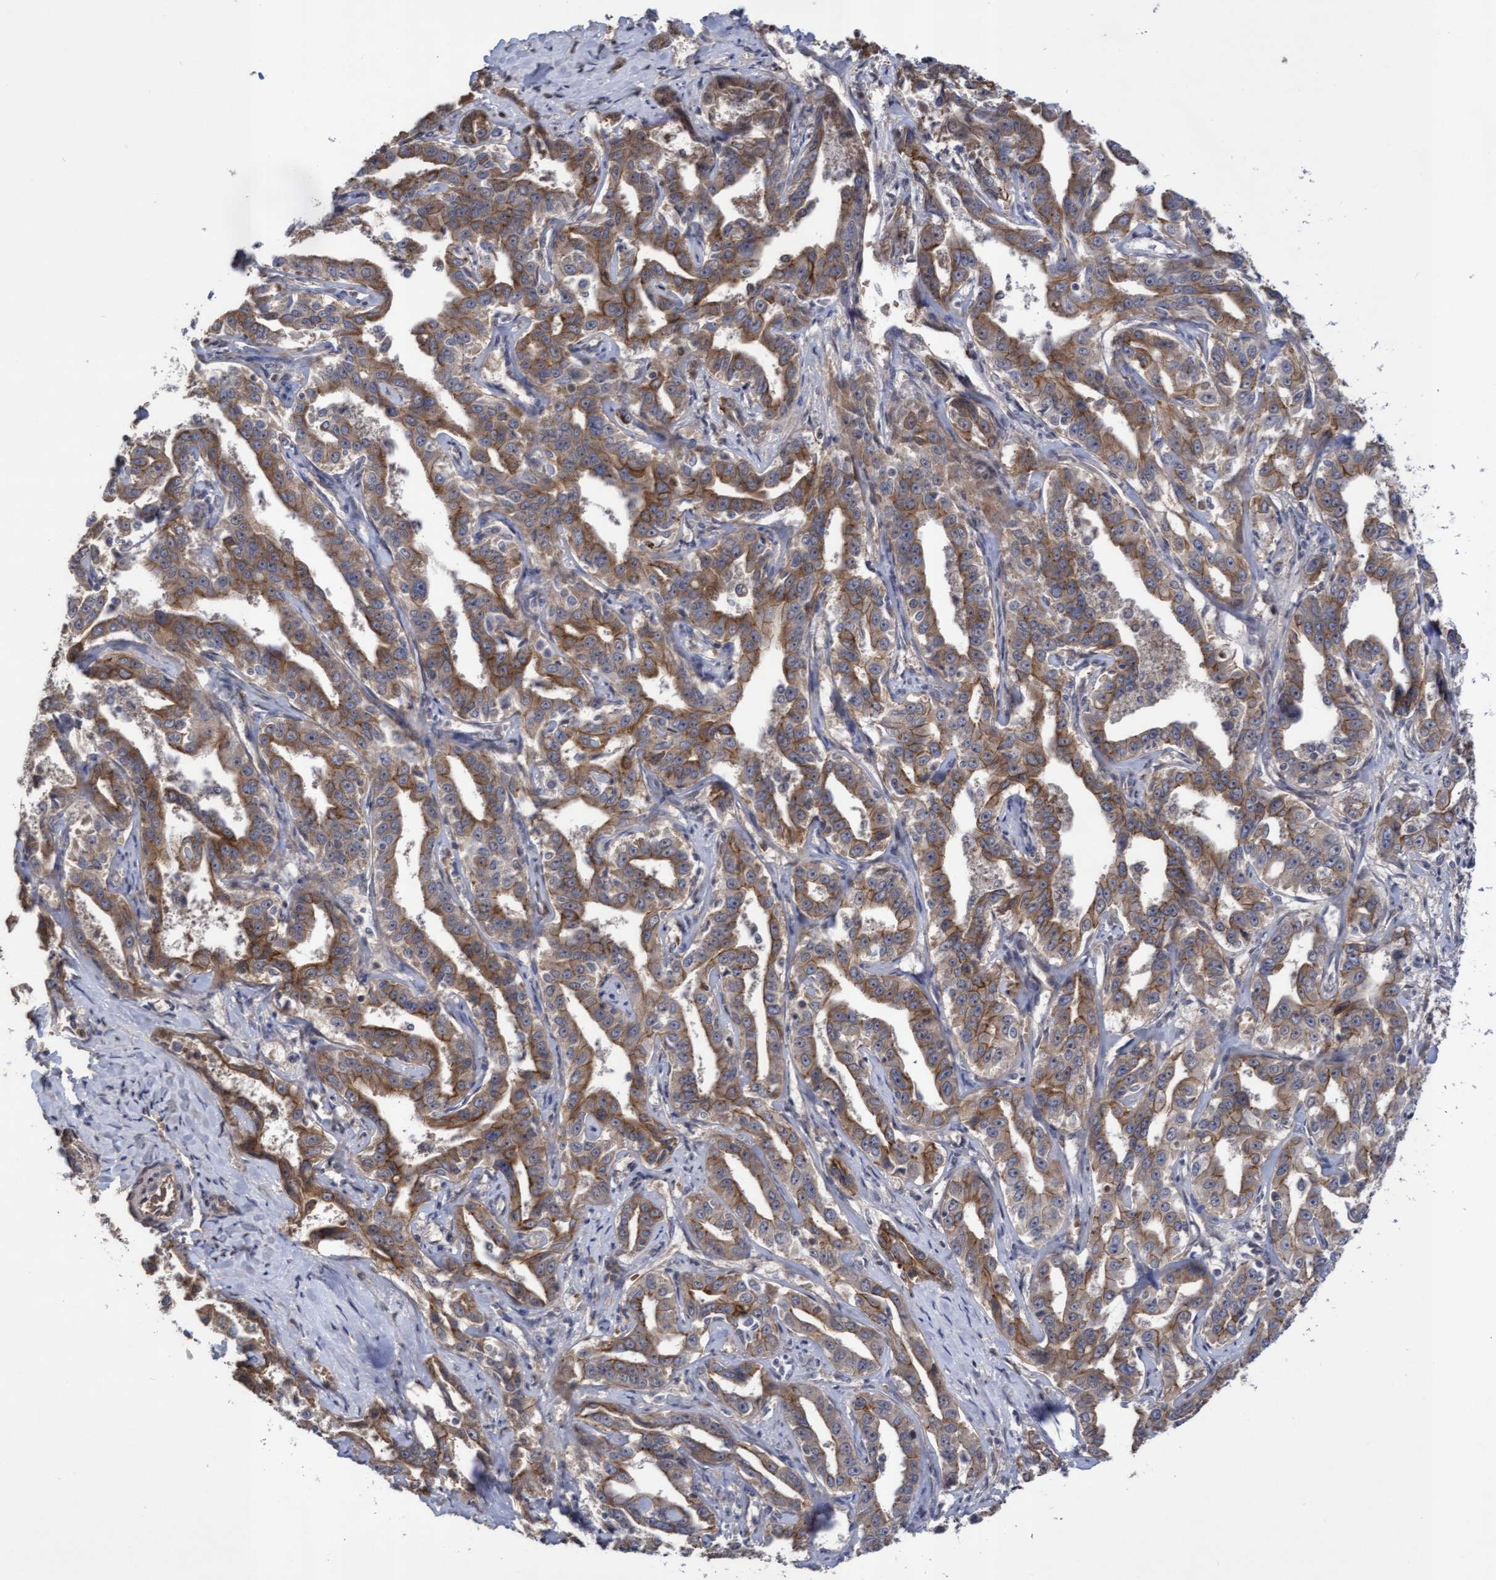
{"staining": {"intensity": "moderate", "quantity": ">75%", "location": "cytoplasmic/membranous"}, "tissue": "liver cancer", "cell_type": "Tumor cells", "image_type": "cancer", "snomed": [{"axis": "morphology", "description": "Cholangiocarcinoma"}, {"axis": "topography", "description": "Liver"}], "caption": "Immunohistochemistry (IHC) of cholangiocarcinoma (liver) shows medium levels of moderate cytoplasmic/membranous expression in approximately >75% of tumor cells.", "gene": "COBL", "patient": {"sex": "male", "age": 59}}